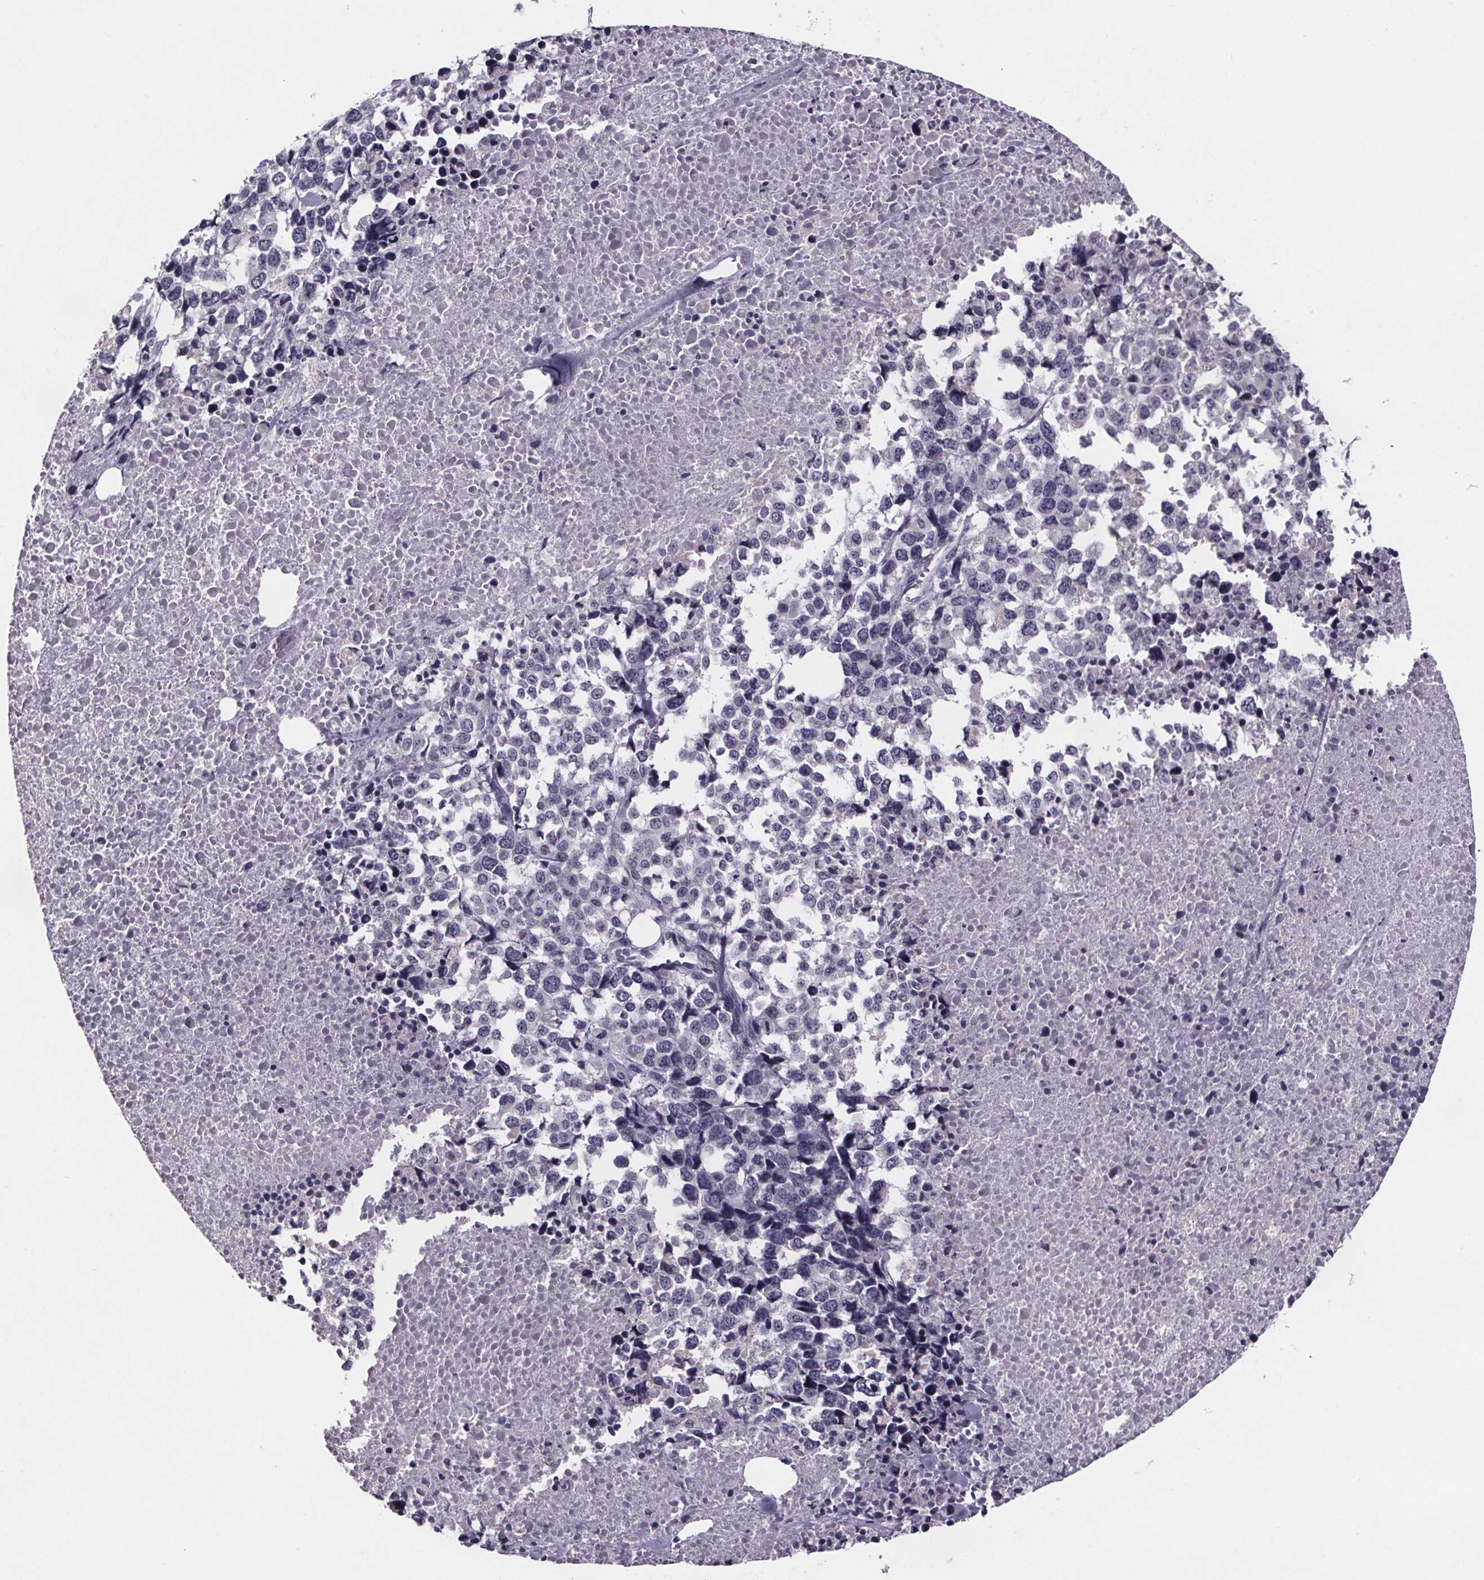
{"staining": {"intensity": "negative", "quantity": "none", "location": "none"}, "tissue": "melanoma", "cell_type": "Tumor cells", "image_type": "cancer", "snomed": [{"axis": "morphology", "description": "Malignant melanoma, Metastatic site"}, {"axis": "topography", "description": "Skin"}], "caption": "This is a photomicrograph of immunohistochemistry (IHC) staining of melanoma, which shows no staining in tumor cells.", "gene": "AR", "patient": {"sex": "male", "age": 84}}